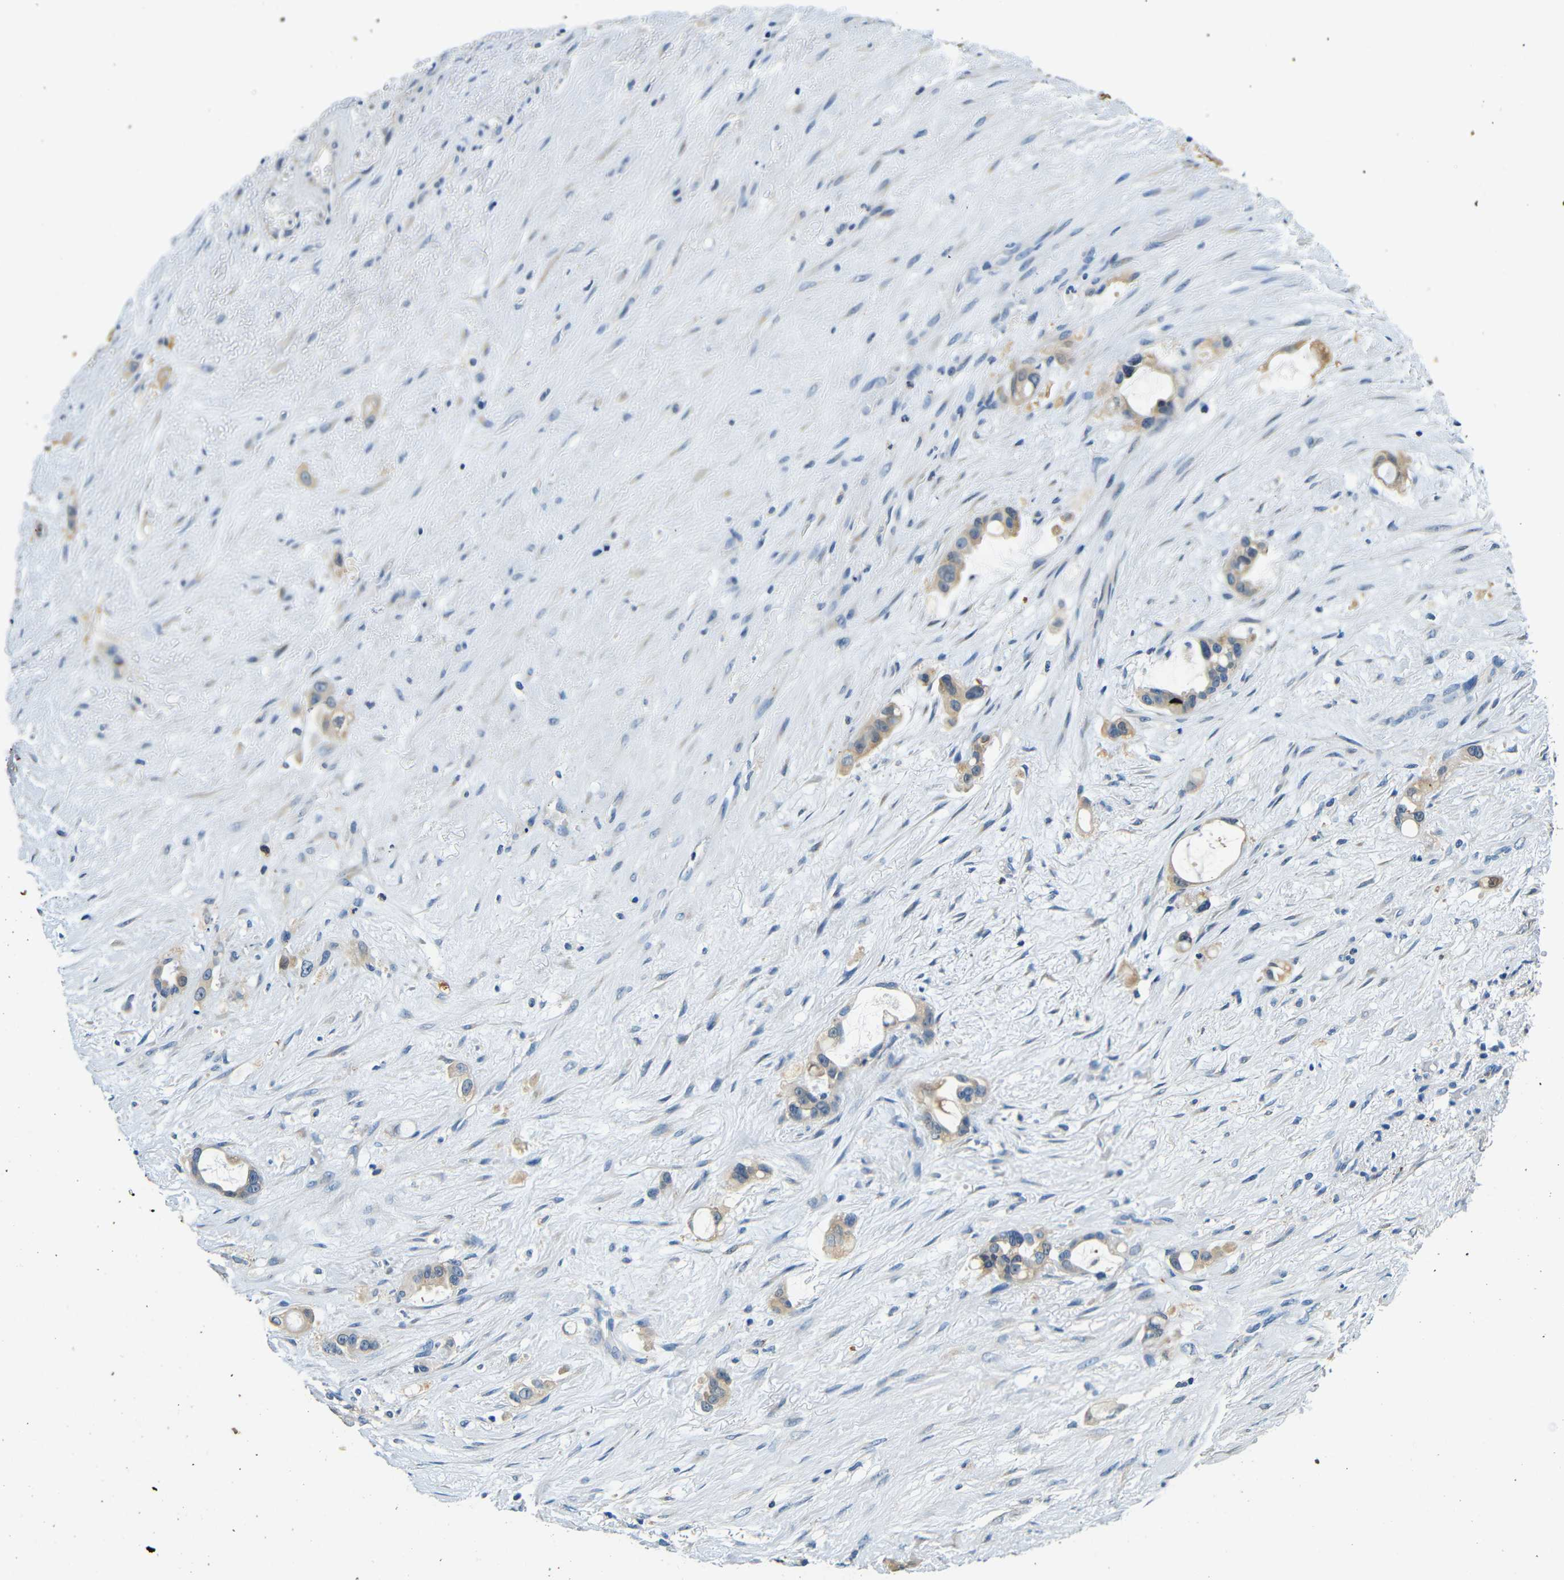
{"staining": {"intensity": "weak", "quantity": "25%-75%", "location": "cytoplasmic/membranous"}, "tissue": "liver cancer", "cell_type": "Tumor cells", "image_type": "cancer", "snomed": [{"axis": "morphology", "description": "Cholangiocarcinoma"}, {"axis": "topography", "description": "Liver"}], "caption": "There is low levels of weak cytoplasmic/membranous staining in tumor cells of liver cancer, as demonstrated by immunohistochemical staining (brown color).", "gene": "FMO5", "patient": {"sex": "female", "age": 65}}